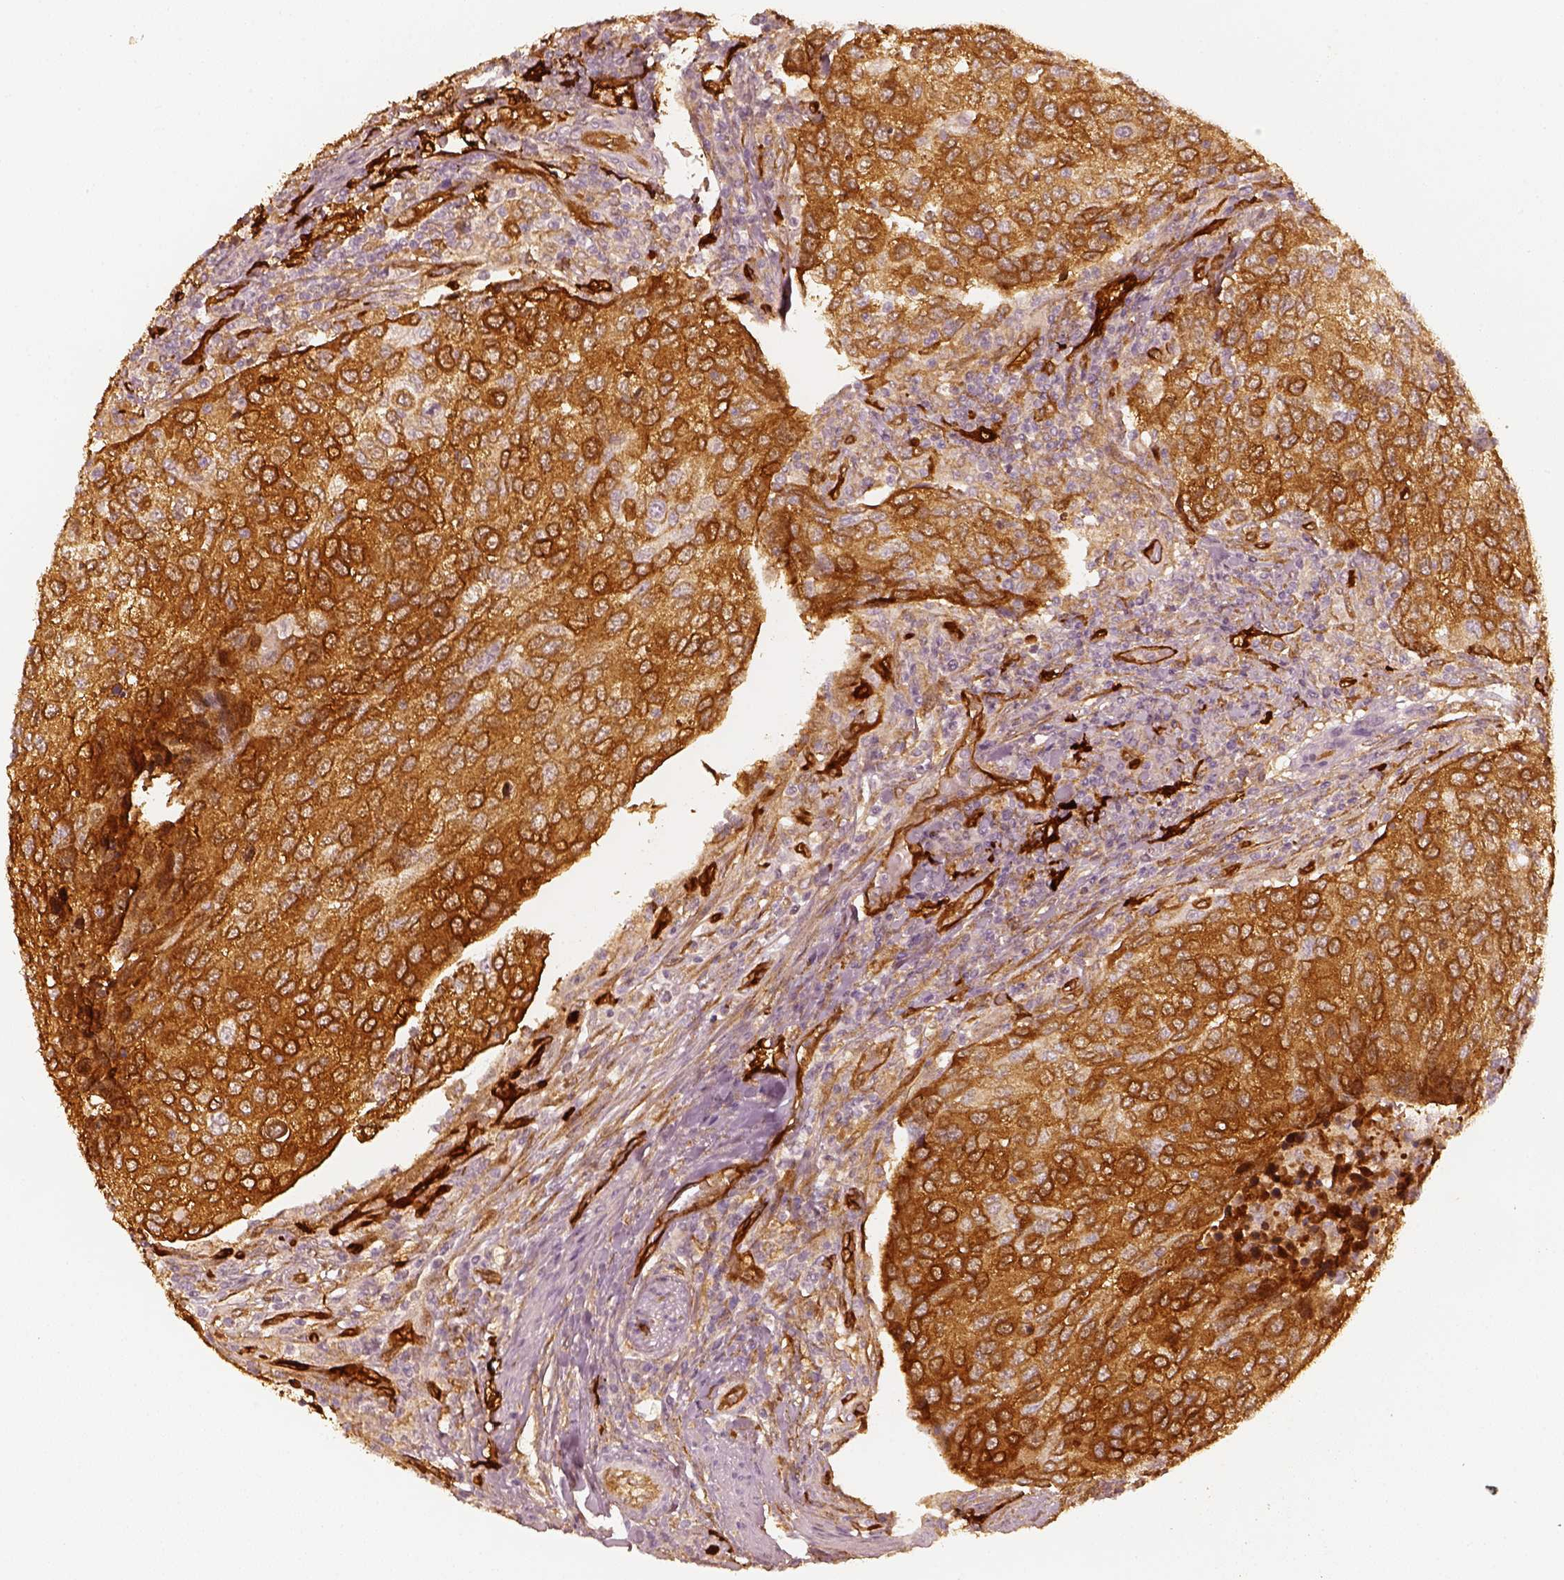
{"staining": {"intensity": "strong", "quantity": ">75%", "location": "cytoplasmic/membranous"}, "tissue": "urothelial cancer", "cell_type": "Tumor cells", "image_type": "cancer", "snomed": [{"axis": "morphology", "description": "Urothelial carcinoma, High grade"}, {"axis": "topography", "description": "Urinary bladder"}], "caption": "Urothelial cancer stained with DAB (3,3'-diaminobenzidine) IHC shows high levels of strong cytoplasmic/membranous expression in about >75% of tumor cells.", "gene": "FSCN1", "patient": {"sex": "female", "age": 78}}